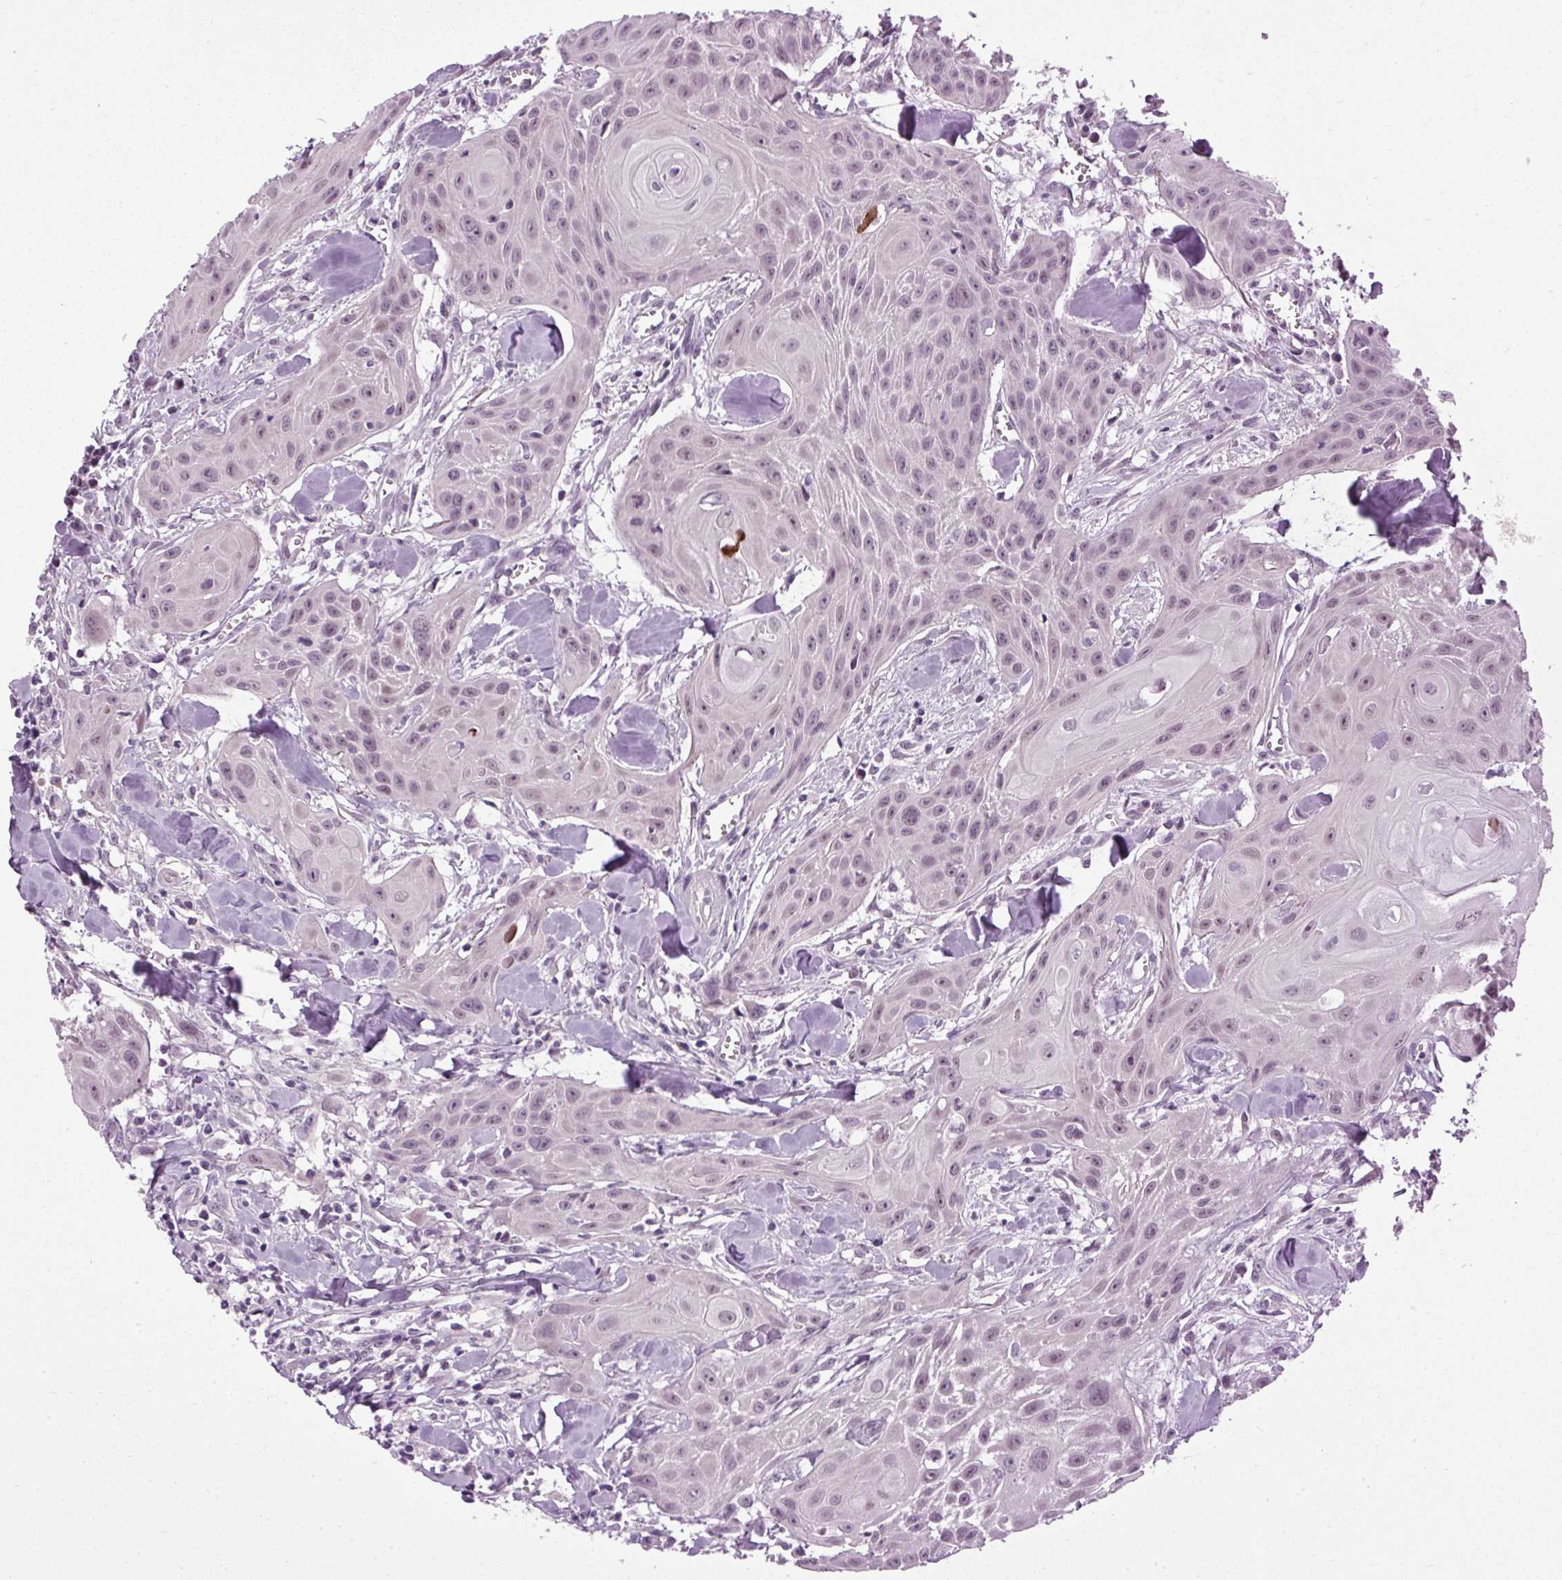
{"staining": {"intensity": "weak", "quantity": "25%-75%", "location": "nuclear"}, "tissue": "head and neck cancer", "cell_type": "Tumor cells", "image_type": "cancer", "snomed": [{"axis": "morphology", "description": "Squamous cell carcinoma, NOS"}, {"axis": "topography", "description": "Lymph node"}, {"axis": "topography", "description": "Salivary gland"}, {"axis": "topography", "description": "Head-Neck"}], "caption": "Squamous cell carcinoma (head and neck) stained for a protein exhibits weak nuclear positivity in tumor cells.", "gene": "A1CF", "patient": {"sex": "female", "age": 74}}